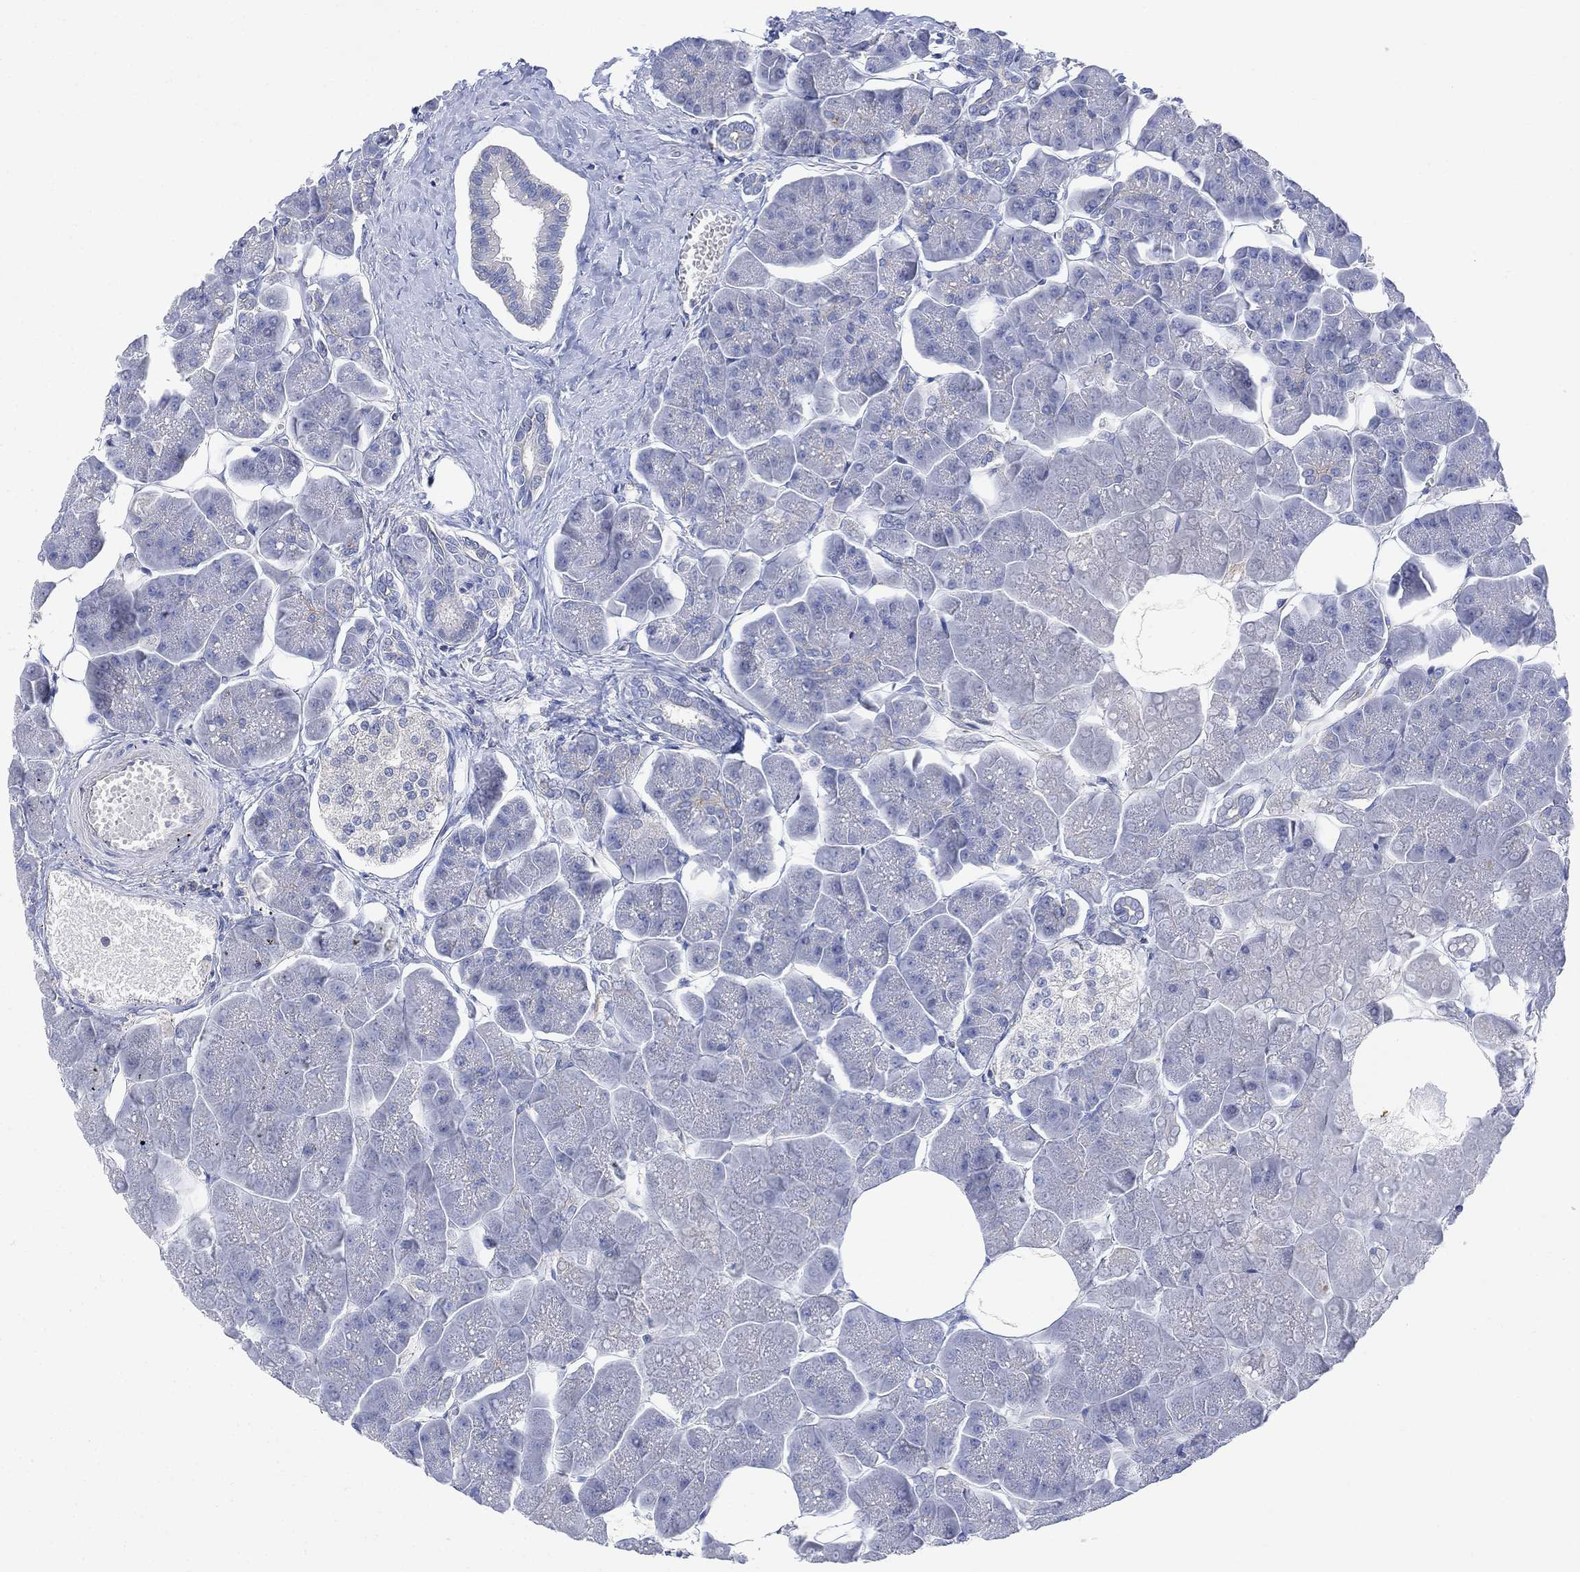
{"staining": {"intensity": "negative", "quantity": "none", "location": "none"}, "tissue": "pancreas", "cell_type": "Exocrine glandular cells", "image_type": "normal", "snomed": [{"axis": "morphology", "description": "Normal tissue, NOS"}, {"axis": "topography", "description": "Adipose tissue"}, {"axis": "topography", "description": "Pancreas"}, {"axis": "topography", "description": "Peripheral nerve tissue"}], "caption": "Immunohistochemical staining of unremarkable pancreas displays no significant expression in exocrine glandular cells. The staining is performed using DAB (3,3'-diaminobenzidine) brown chromogen with nuclei counter-stained in using hematoxylin.", "gene": "ARSK", "patient": {"sex": "female", "age": 58}}